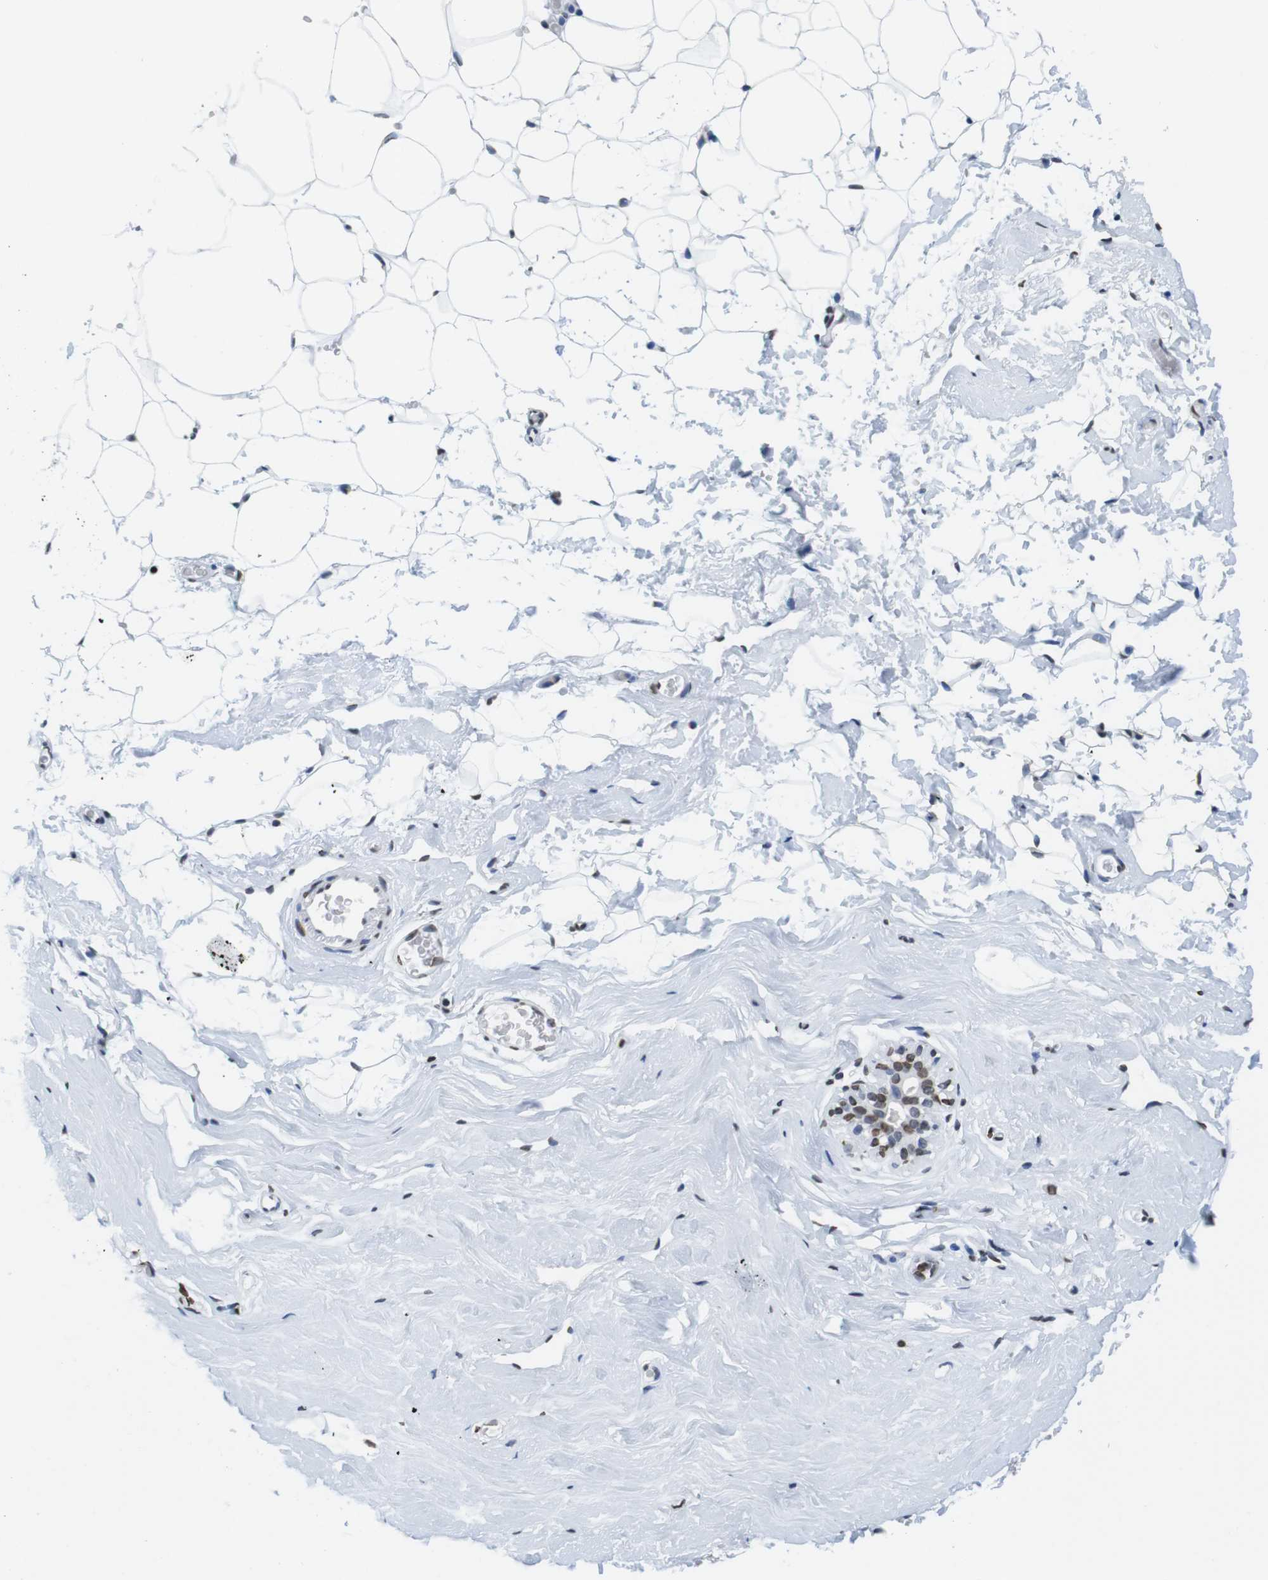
{"staining": {"intensity": "weak", "quantity": ">75%", "location": "nuclear"}, "tissue": "breast", "cell_type": "Adipocytes", "image_type": "normal", "snomed": [{"axis": "morphology", "description": "Normal tissue, NOS"}, {"axis": "topography", "description": "Breast"}], "caption": "Immunohistochemical staining of unremarkable breast displays weak nuclear protein staining in approximately >75% of adipocytes.", "gene": "BSX", "patient": {"sex": "female", "age": 75}}